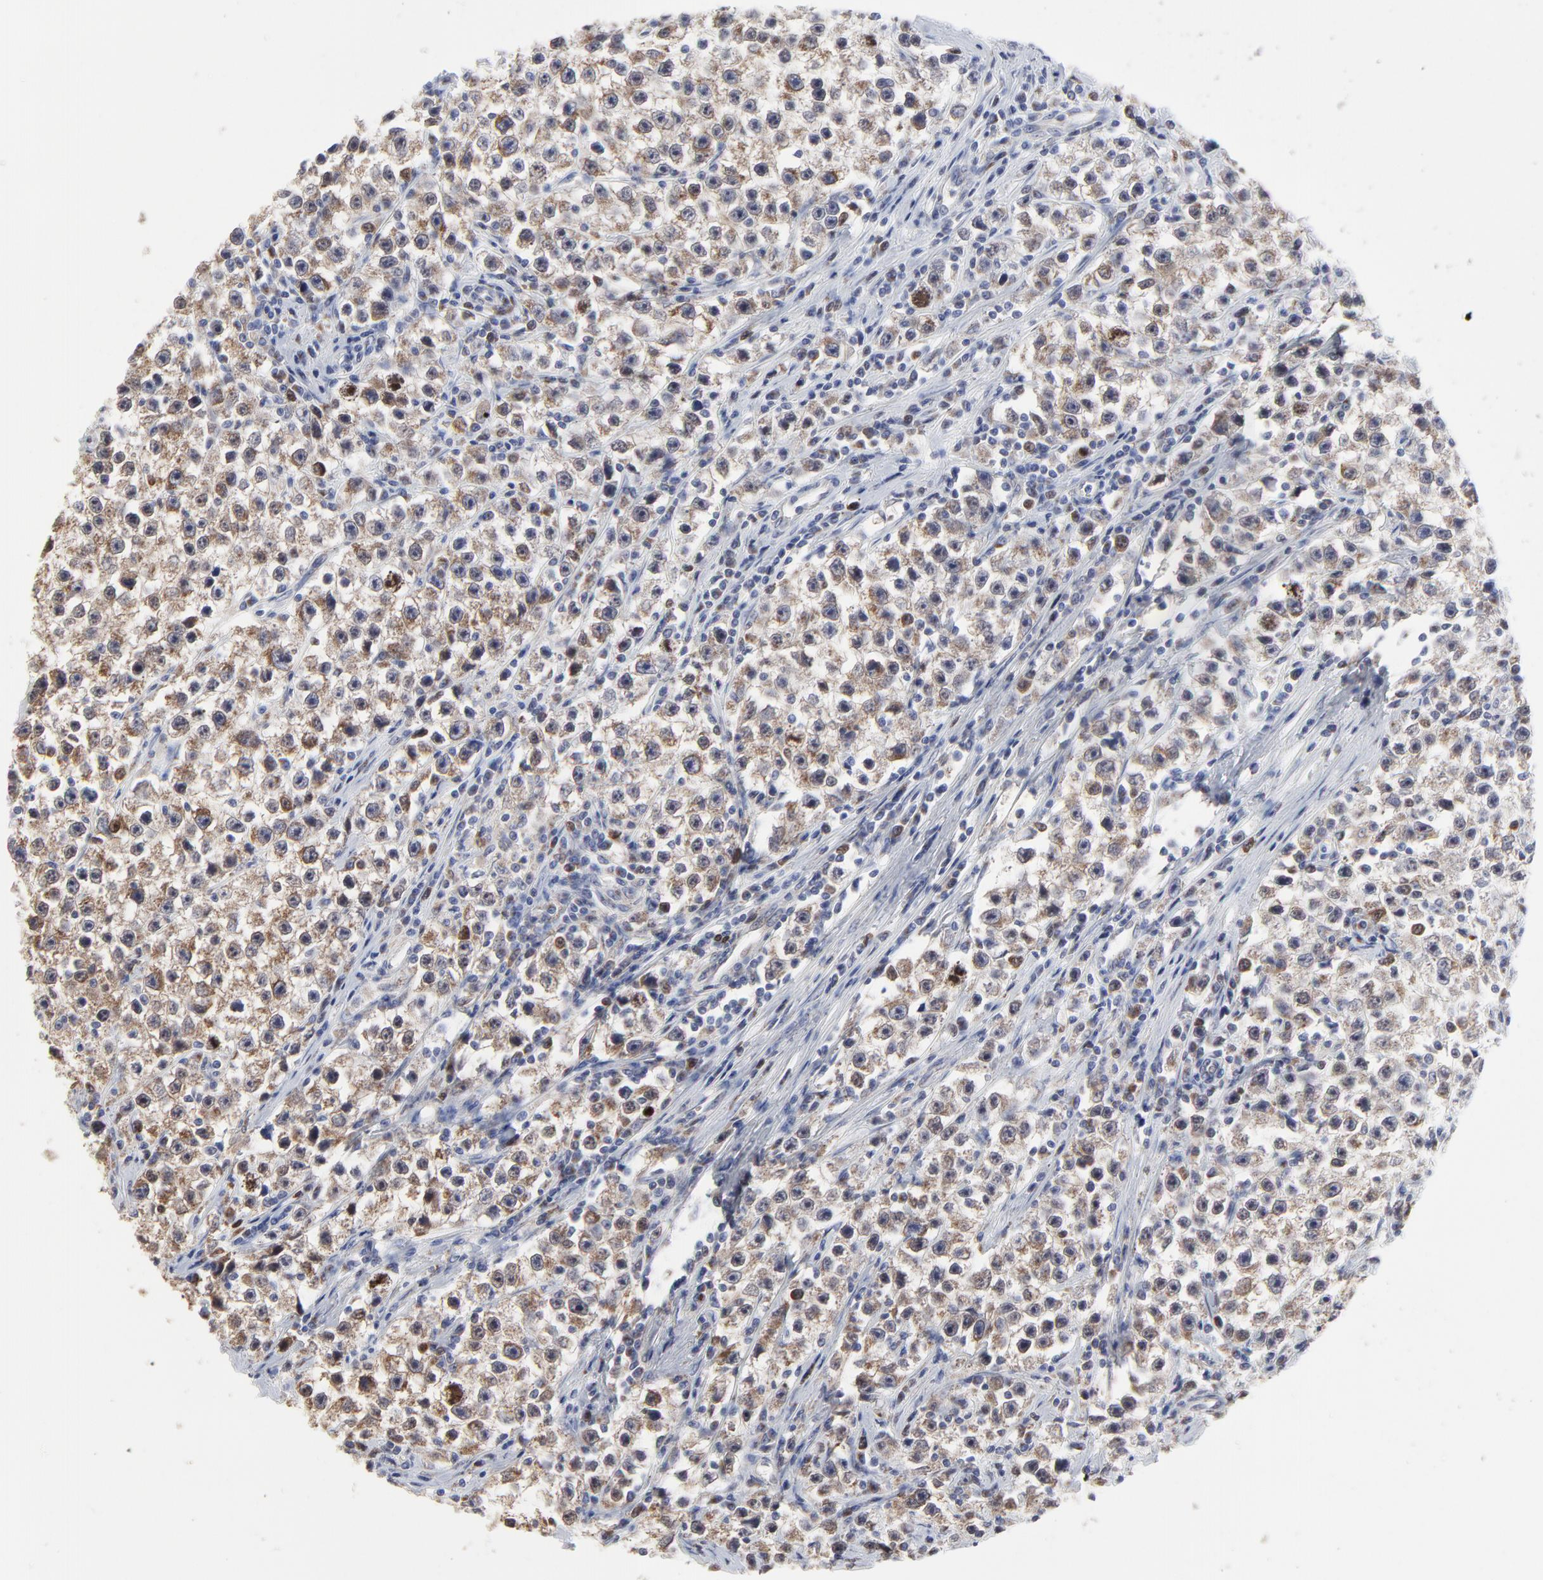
{"staining": {"intensity": "moderate", "quantity": "25%-75%", "location": "cytoplasmic/membranous"}, "tissue": "testis cancer", "cell_type": "Tumor cells", "image_type": "cancer", "snomed": [{"axis": "morphology", "description": "Seminoma, NOS"}, {"axis": "topography", "description": "Testis"}], "caption": "Human testis seminoma stained for a protein (brown) displays moderate cytoplasmic/membranous positive positivity in approximately 25%-75% of tumor cells.", "gene": "NCAPH", "patient": {"sex": "male", "age": 35}}